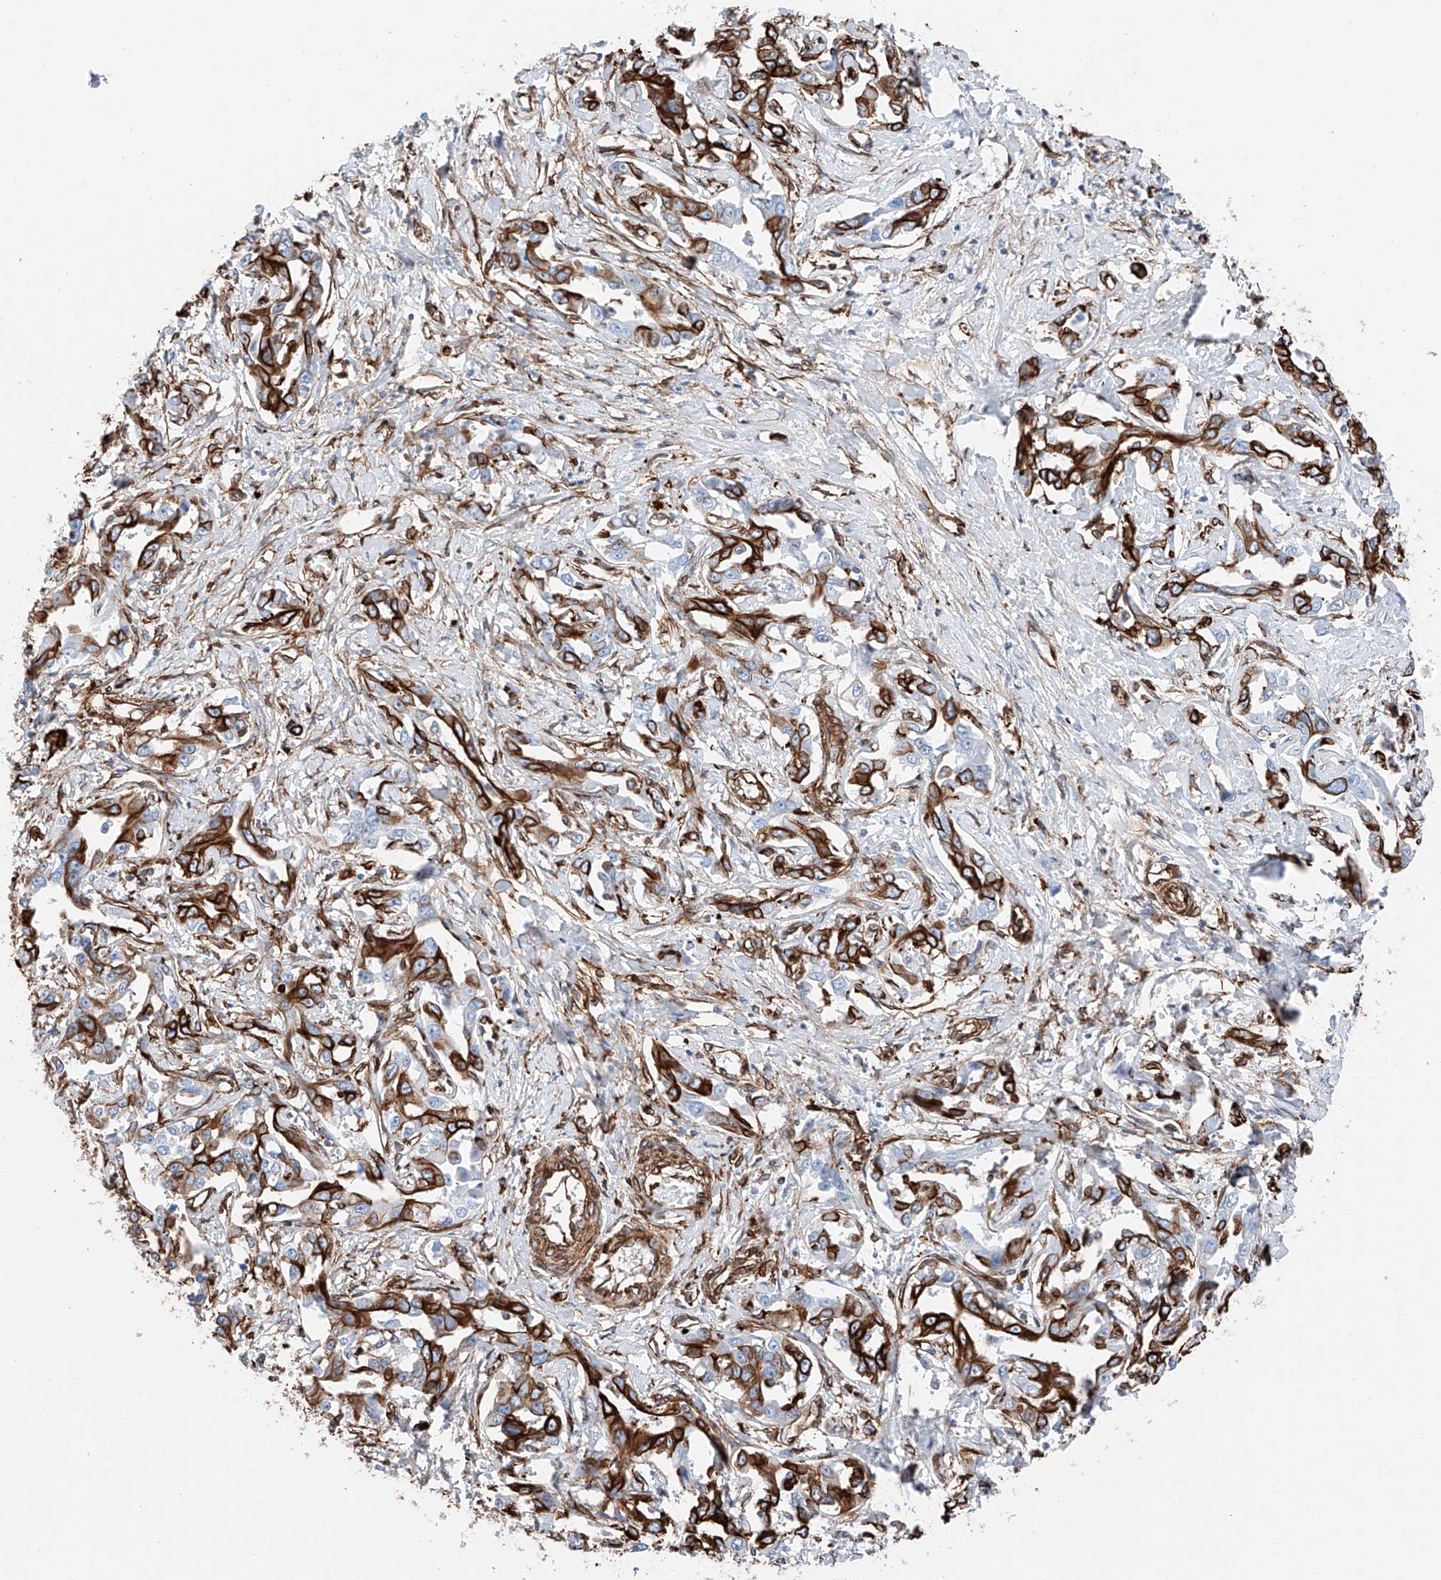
{"staining": {"intensity": "strong", "quantity": ">75%", "location": "cytoplasmic/membranous"}, "tissue": "liver cancer", "cell_type": "Tumor cells", "image_type": "cancer", "snomed": [{"axis": "morphology", "description": "Cholangiocarcinoma"}, {"axis": "topography", "description": "Liver"}], "caption": "Liver cancer (cholangiocarcinoma) was stained to show a protein in brown. There is high levels of strong cytoplasmic/membranous staining in about >75% of tumor cells.", "gene": "ZNF804A", "patient": {"sex": "male", "age": 59}}